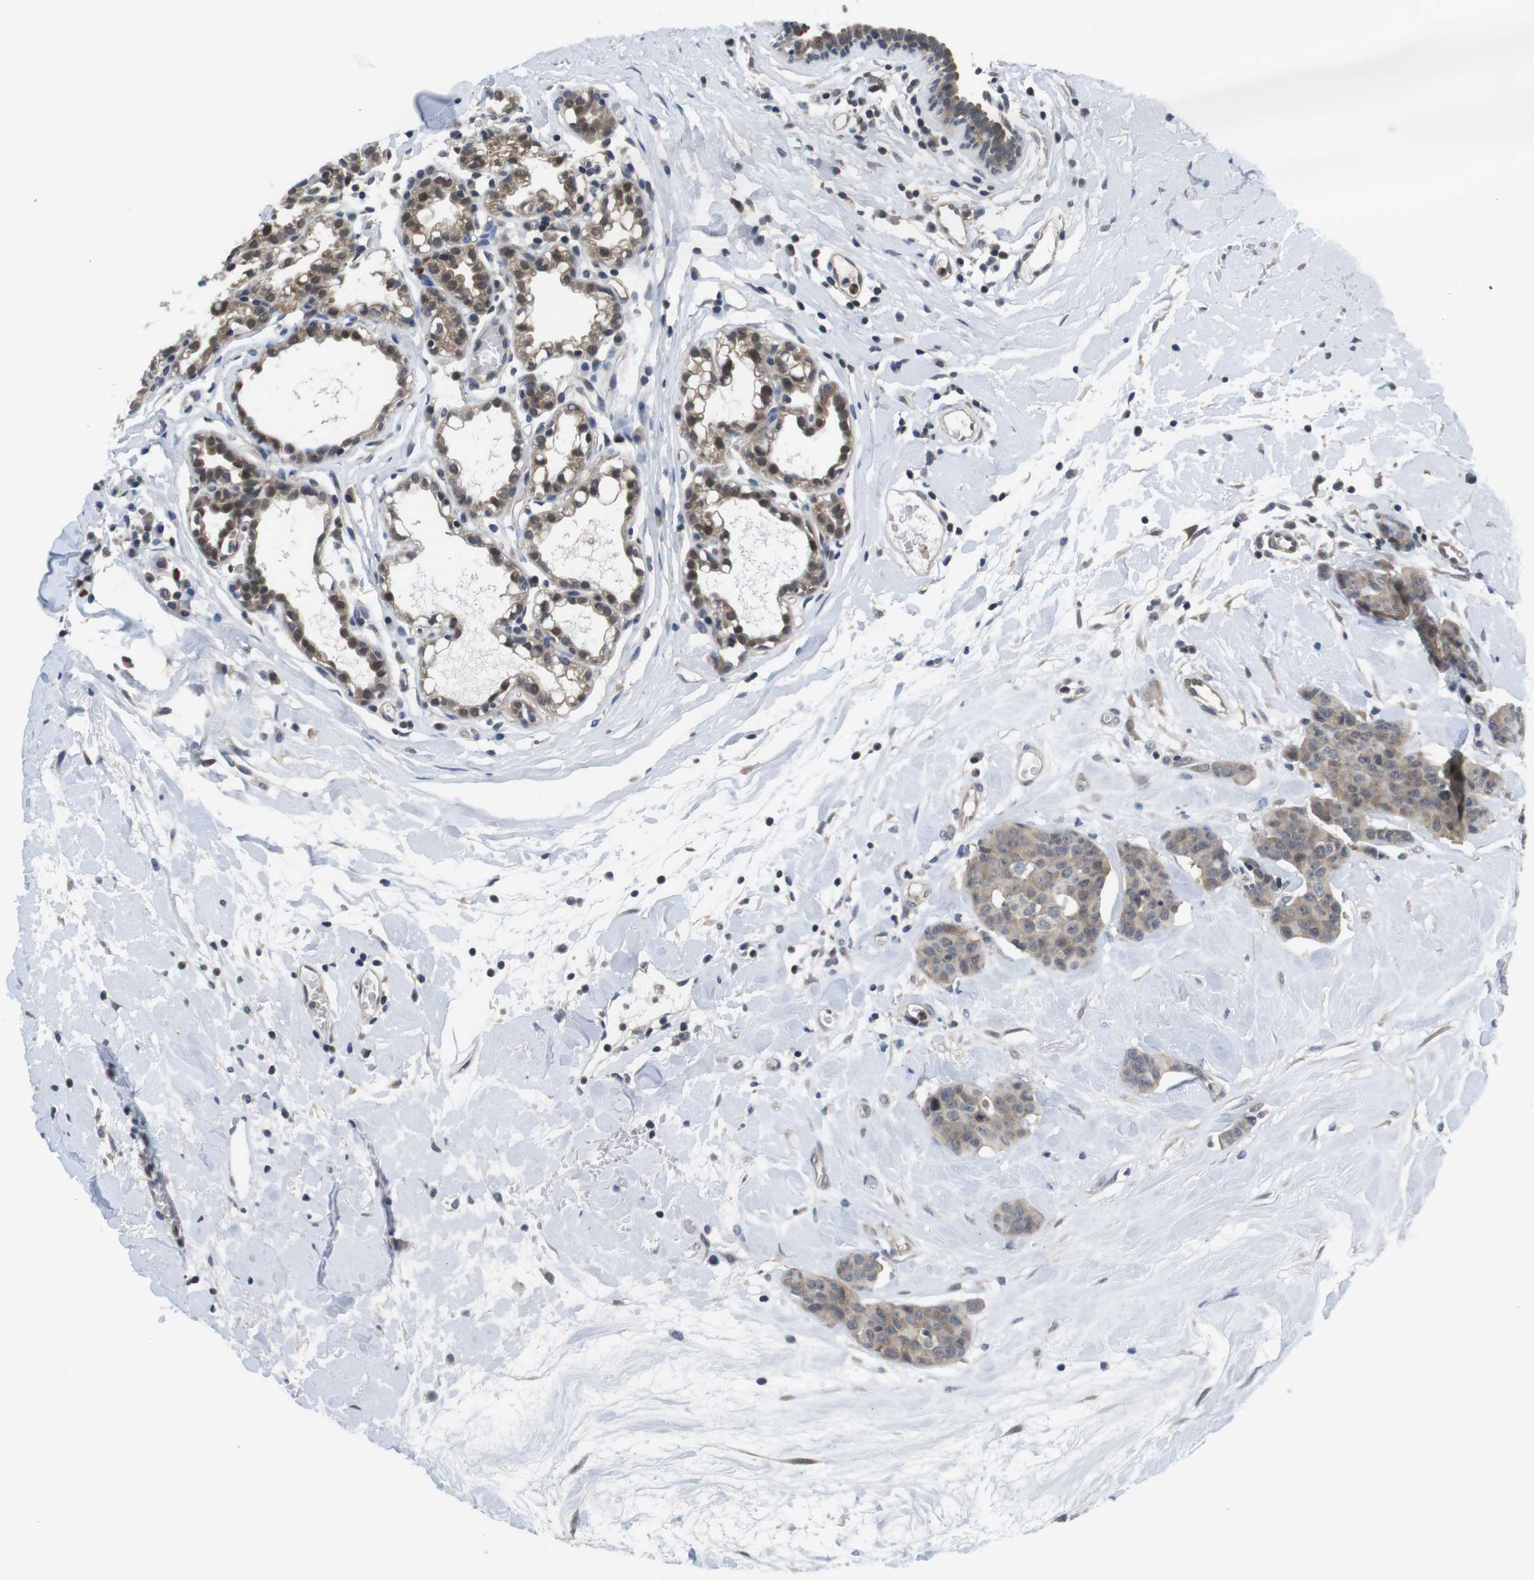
{"staining": {"intensity": "weak", "quantity": ">75%", "location": "cytoplasmic/membranous,nuclear"}, "tissue": "breast cancer", "cell_type": "Tumor cells", "image_type": "cancer", "snomed": [{"axis": "morphology", "description": "Normal tissue, NOS"}, {"axis": "morphology", "description": "Duct carcinoma"}, {"axis": "topography", "description": "Breast"}], "caption": "Weak cytoplasmic/membranous and nuclear protein expression is identified in approximately >75% of tumor cells in breast intraductal carcinoma.", "gene": "FADD", "patient": {"sex": "female", "age": 40}}